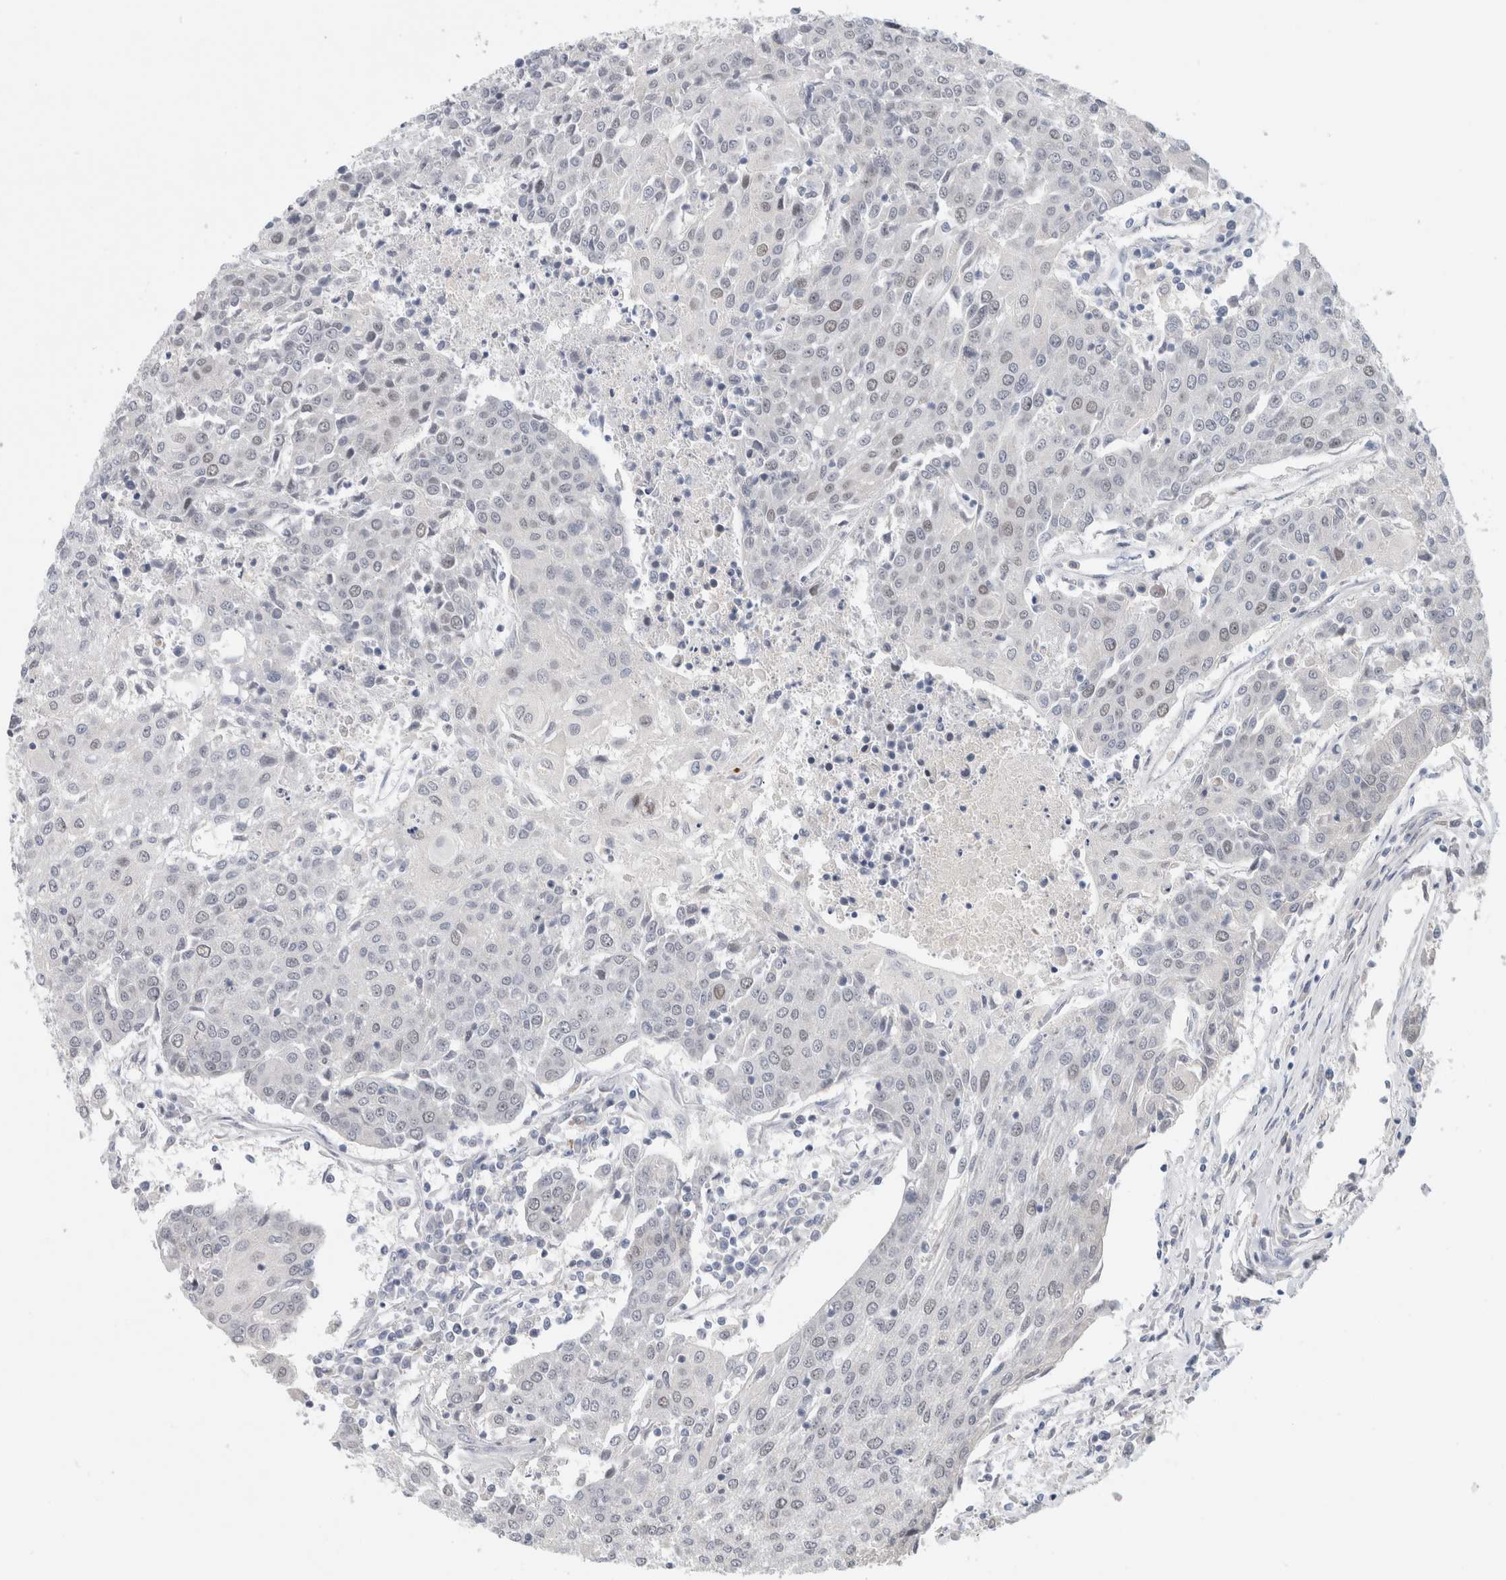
{"staining": {"intensity": "negative", "quantity": "none", "location": "none"}, "tissue": "urothelial cancer", "cell_type": "Tumor cells", "image_type": "cancer", "snomed": [{"axis": "morphology", "description": "Urothelial carcinoma, High grade"}, {"axis": "topography", "description": "Urinary bladder"}], "caption": "Immunohistochemical staining of human urothelial cancer reveals no significant positivity in tumor cells.", "gene": "KNL1", "patient": {"sex": "female", "age": 85}}